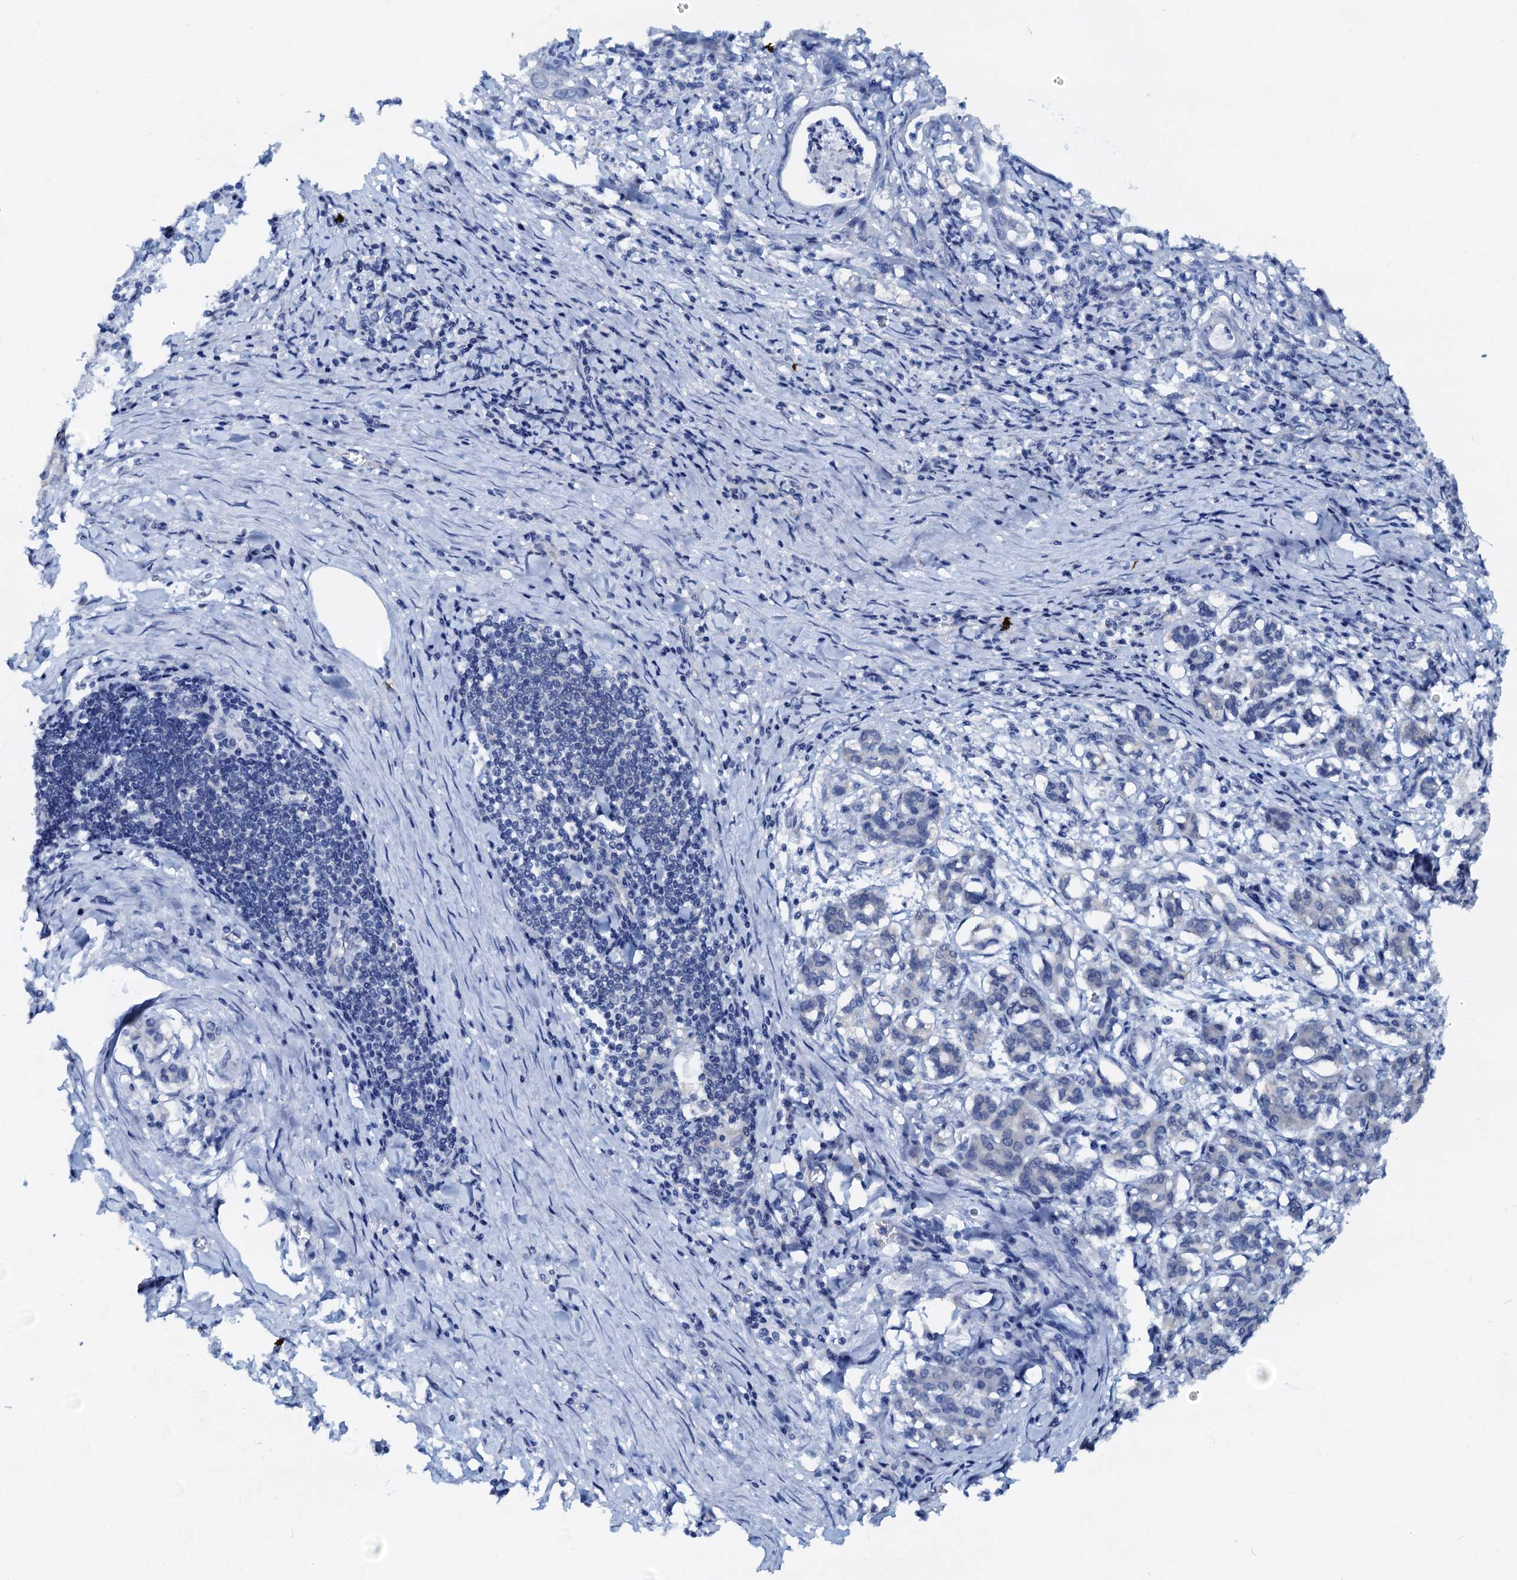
{"staining": {"intensity": "negative", "quantity": "none", "location": "none"}, "tissue": "pancreatic cancer", "cell_type": "Tumor cells", "image_type": "cancer", "snomed": [{"axis": "morphology", "description": "Adenocarcinoma, NOS"}, {"axis": "topography", "description": "Pancreas"}], "caption": "Immunohistochemistry (IHC) micrograph of human pancreatic cancer (adenocarcinoma) stained for a protein (brown), which exhibits no expression in tumor cells. (DAB immunohistochemistry (IHC) with hematoxylin counter stain).", "gene": "PTGES3", "patient": {"sex": "female", "age": 55}}